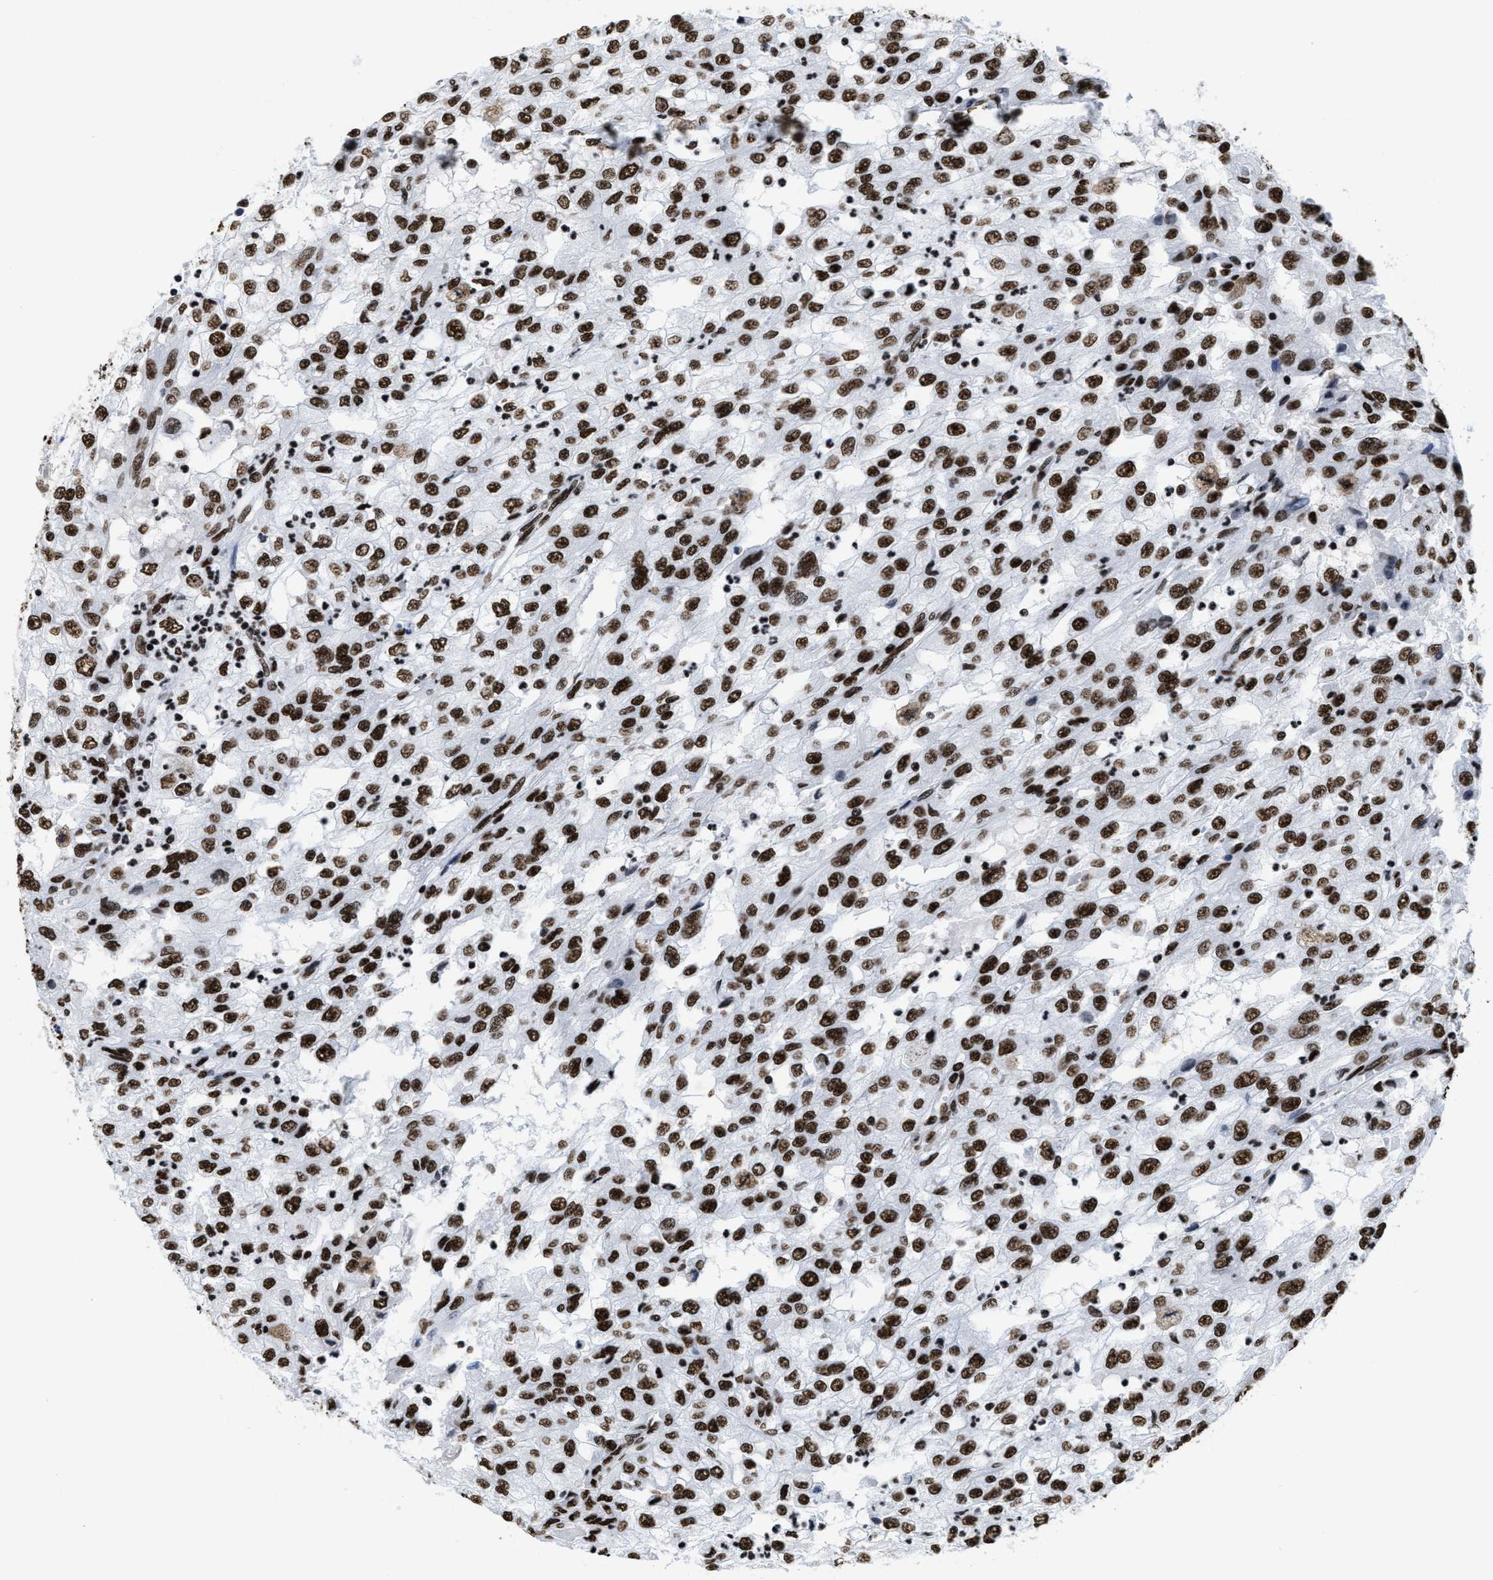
{"staining": {"intensity": "strong", "quantity": ">75%", "location": "nuclear"}, "tissue": "renal cancer", "cell_type": "Tumor cells", "image_type": "cancer", "snomed": [{"axis": "morphology", "description": "Adenocarcinoma, NOS"}, {"axis": "topography", "description": "Kidney"}], "caption": "Adenocarcinoma (renal) stained for a protein (brown) demonstrates strong nuclear positive expression in approximately >75% of tumor cells.", "gene": "SMARCC2", "patient": {"sex": "female", "age": 54}}